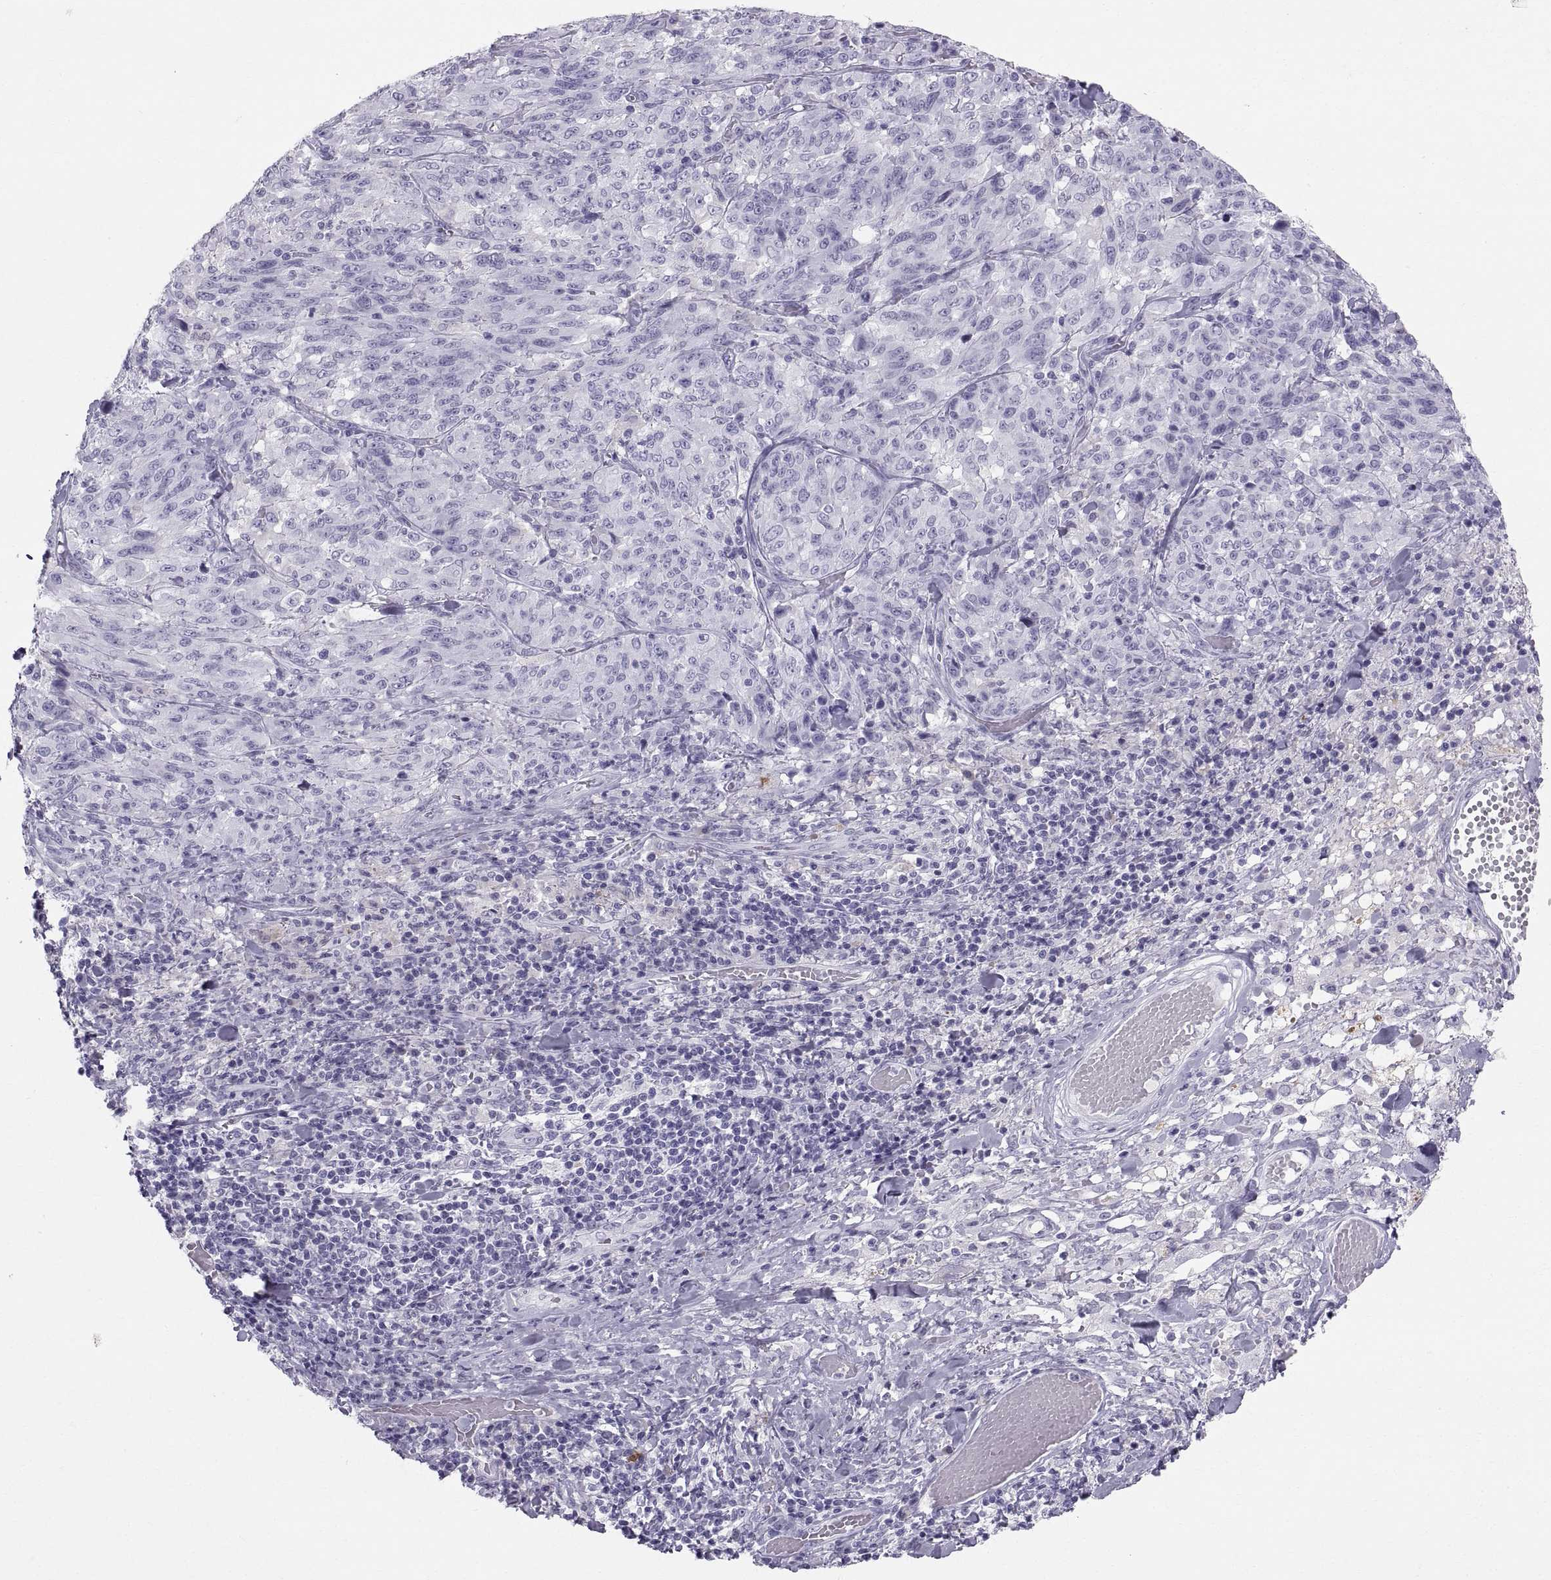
{"staining": {"intensity": "negative", "quantity": "none", "location": "none"}, "tissue": "melanoma", "cell_type": "Tumor cells", "image_type": "cancer", "snomed": [{"axis": "morphology", "description": "Malignant melanoma, NOS"}, {"axis": "topography", "description": "Skin"}], "caption": "This is an IHC histopathology image of malignant melanoma. There is no expression in tumor cells.", "gene": "SLC22A6", "patient": {"sex": "female", "age": 91}}